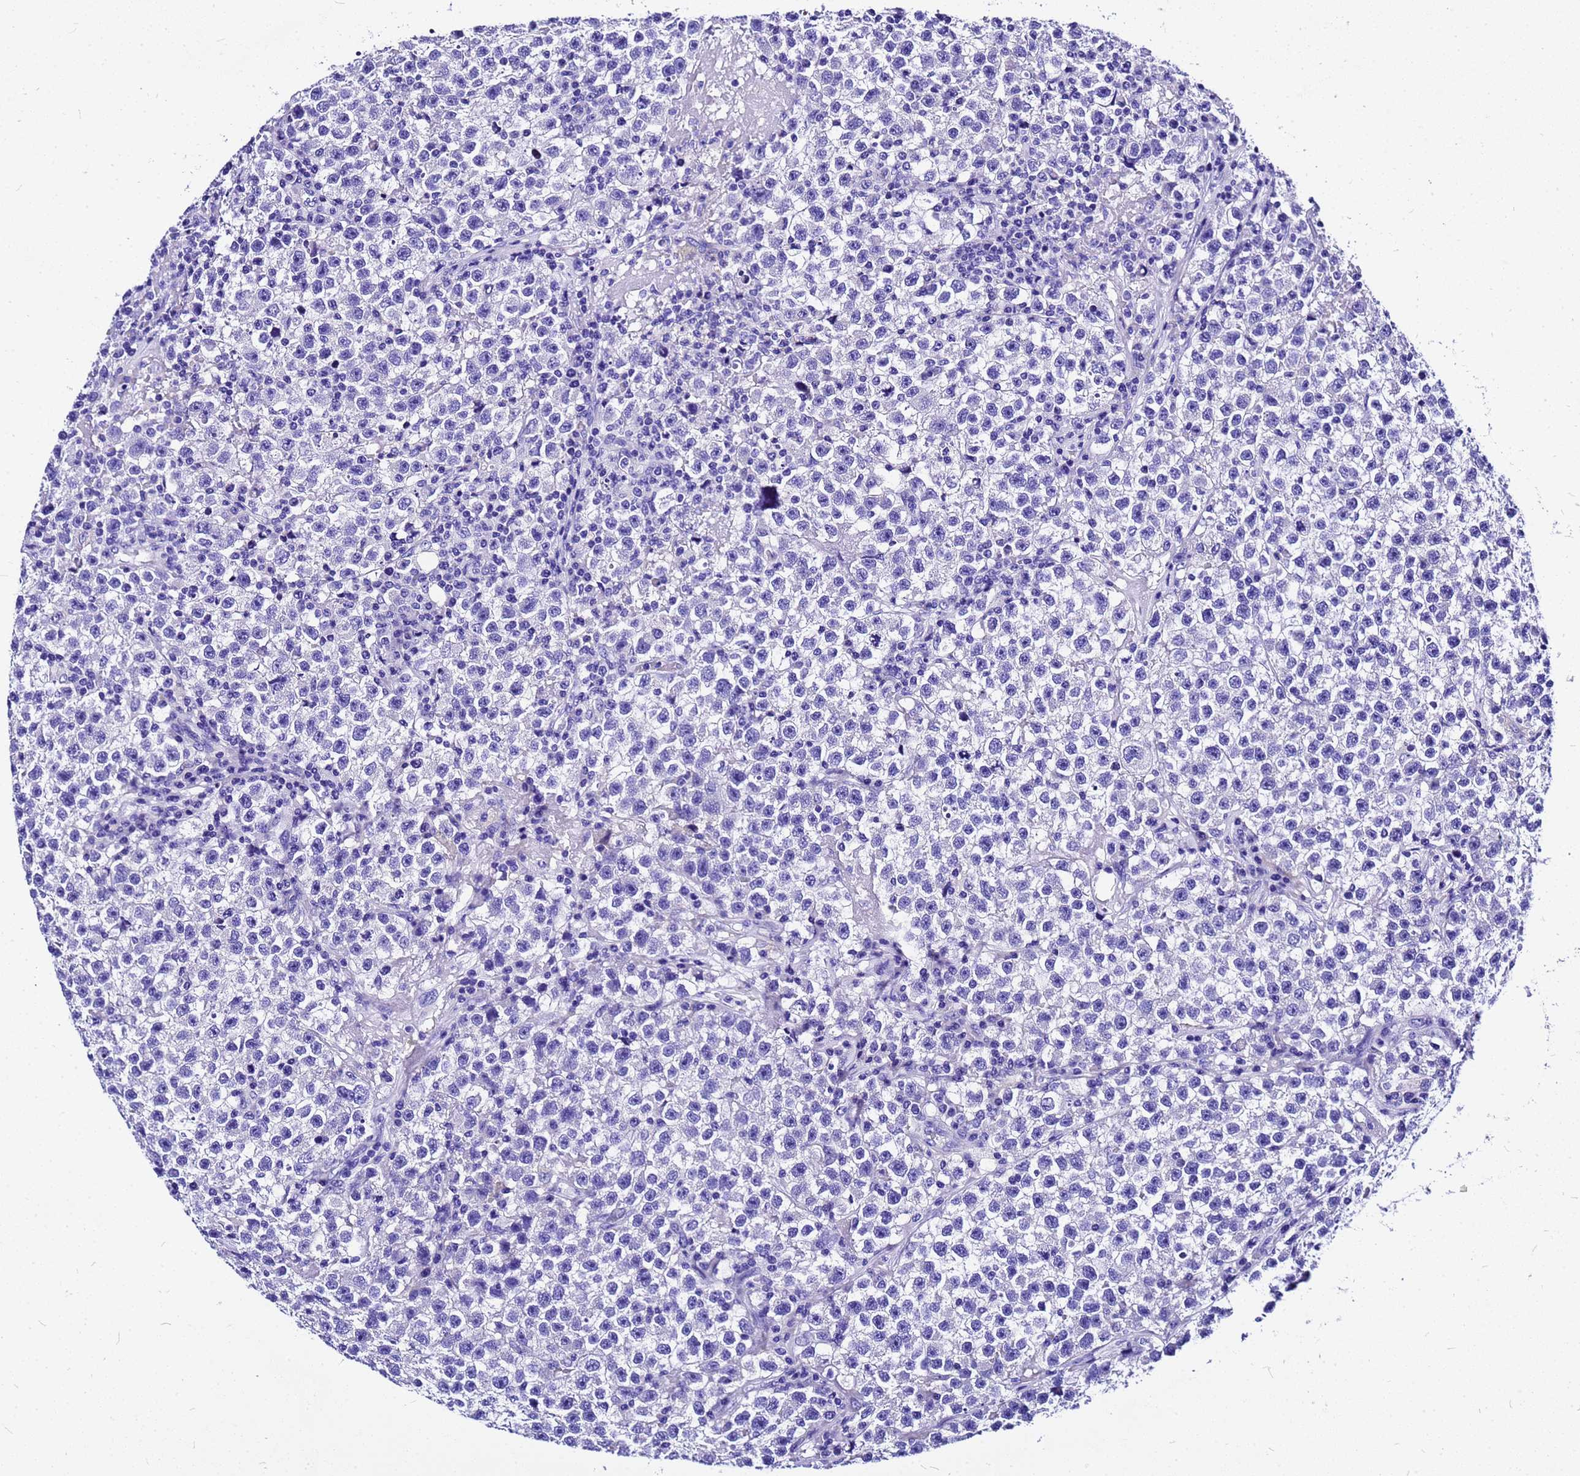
{"staining": {"intensity": "negative", "quantity": "none", "location": "none"}, "tissue": "testis cancer", "cell_type": "Tumor cells", "image_type": "cancer", "snomed": [{"axis": "morphology", "description": "Seminoma, NOS"}, {"axis": "topography", "description": "Testis"}], "caption": "Seminoma (testis) stained for a protein using immunohistochemistry (IHC) shows no staining tumor cells.", "gene": "HERC4", "patient": {"sex": "male", "age": 22}}